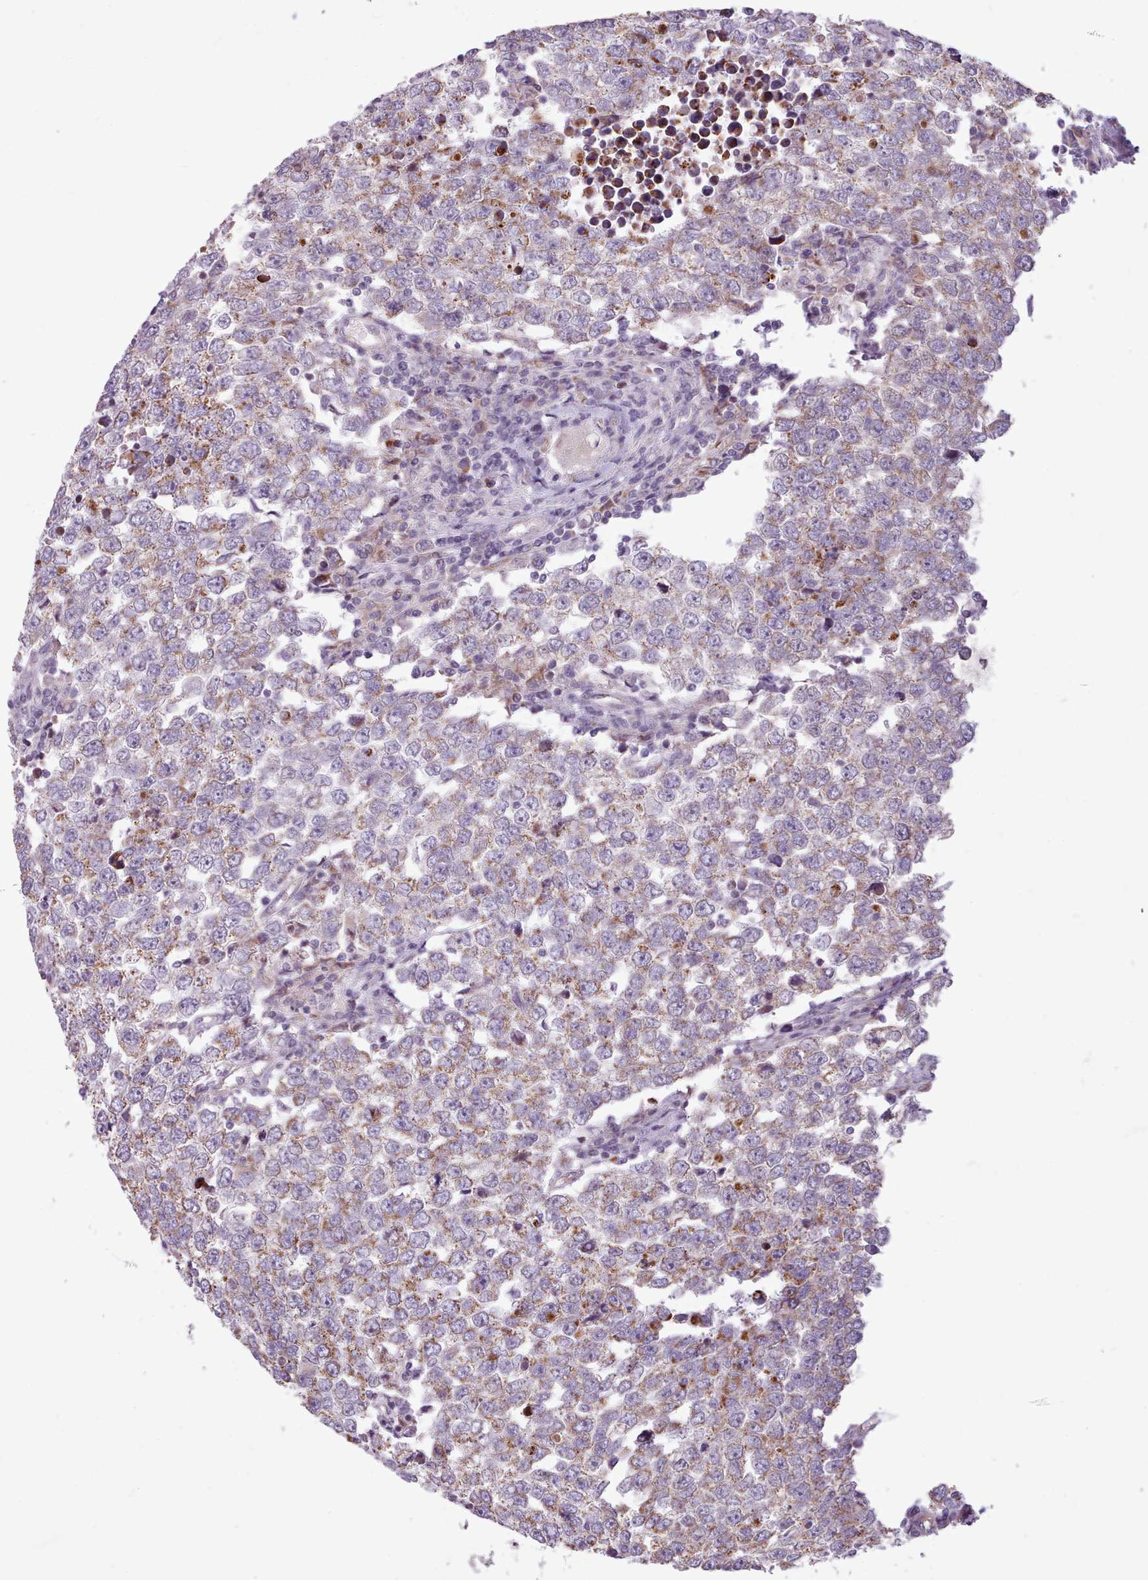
{"staining": {"intensity": "moderate", "quantity": "25%-75%", "location": "cytoplasmic/membranous"}, "tissue": "testis cancer", "cell_type": "Tumor cells", "image_type": "cancer", "snomed": [{"axis": "morphology", "description": "Seminoma, NOS"}, {"axis": "morphology", "description": "Carcinoma, Embryonal, NOS"}, {"axis": "topography", "description": "Testis"}], "caption": "High-power microscopy captured an immunohistochemistry (IHC) histopathology image of testis cancer, revealing moderate cytoplasmic/membranous positivity in approximately 25%-75% of tumor cells. The staining was performed using DAB, with brown indicating positive protein expression. Nuclei are stained blue with hematoxylin.", "gene": "AVL9", "patient": {"sex": "male", "age": 28}}